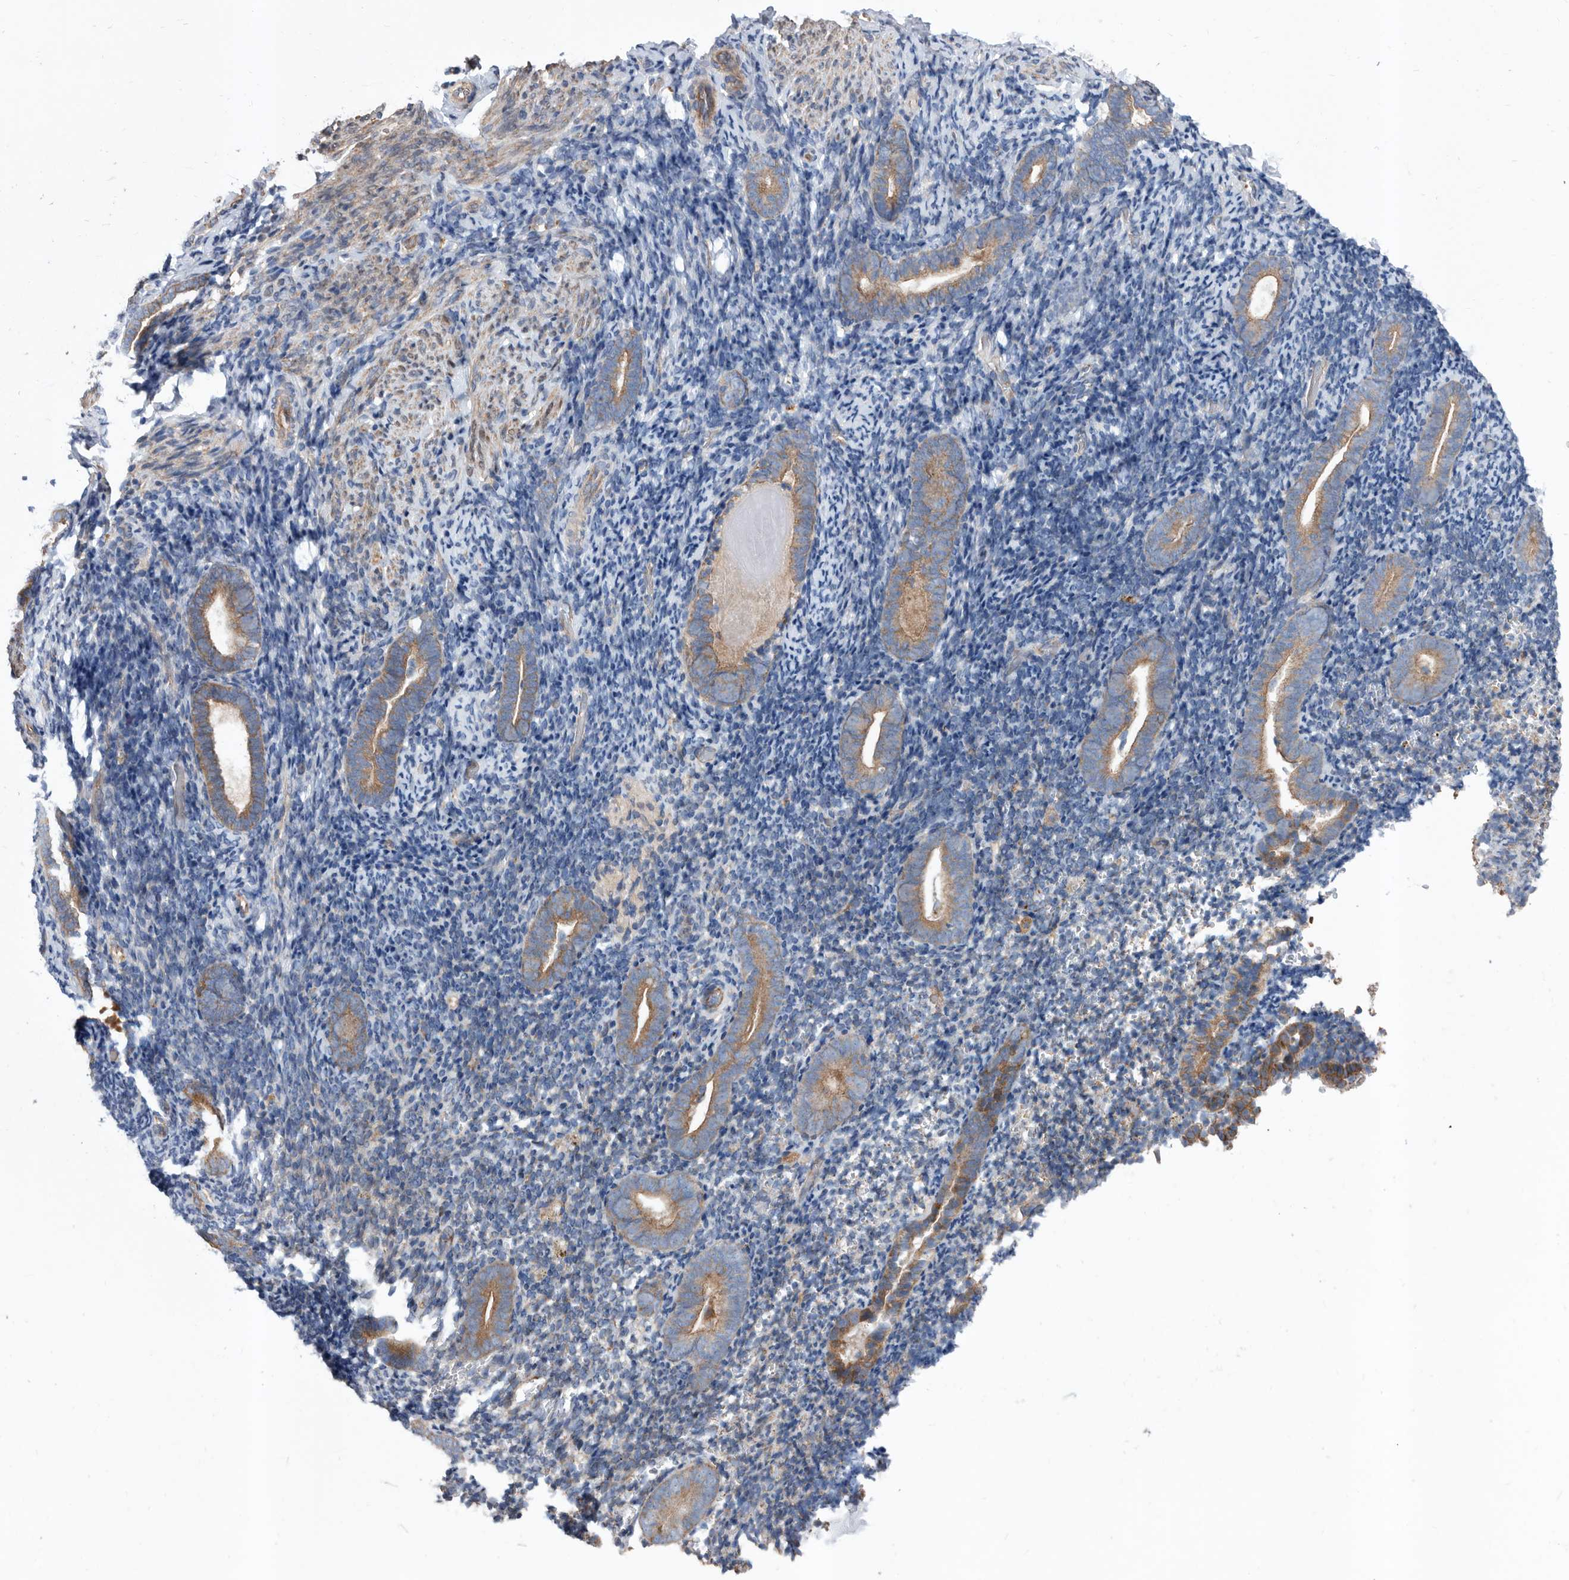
{"staining": {"intensity": "weak", "quantity": "<25%", "location": "cytoplasmic/membranous"}, "tissue": "endometrium", "cell_type": "Cells in endometrial stroma", "image_type": "normal", "snomed": [{"axis": "morphology", "description": "Normal tissue, NOS"}, {"axis": "topography", "description": "Endometrium"}], "caption": "High power microscopy micrograph of an immunohistochemistry (IHC) micrograph of normal endometrium, revealing no significant staining in cells in endometrial stroma.", "gene": "ATP13A3", "patient": {"sex": "female", "age": 51}}